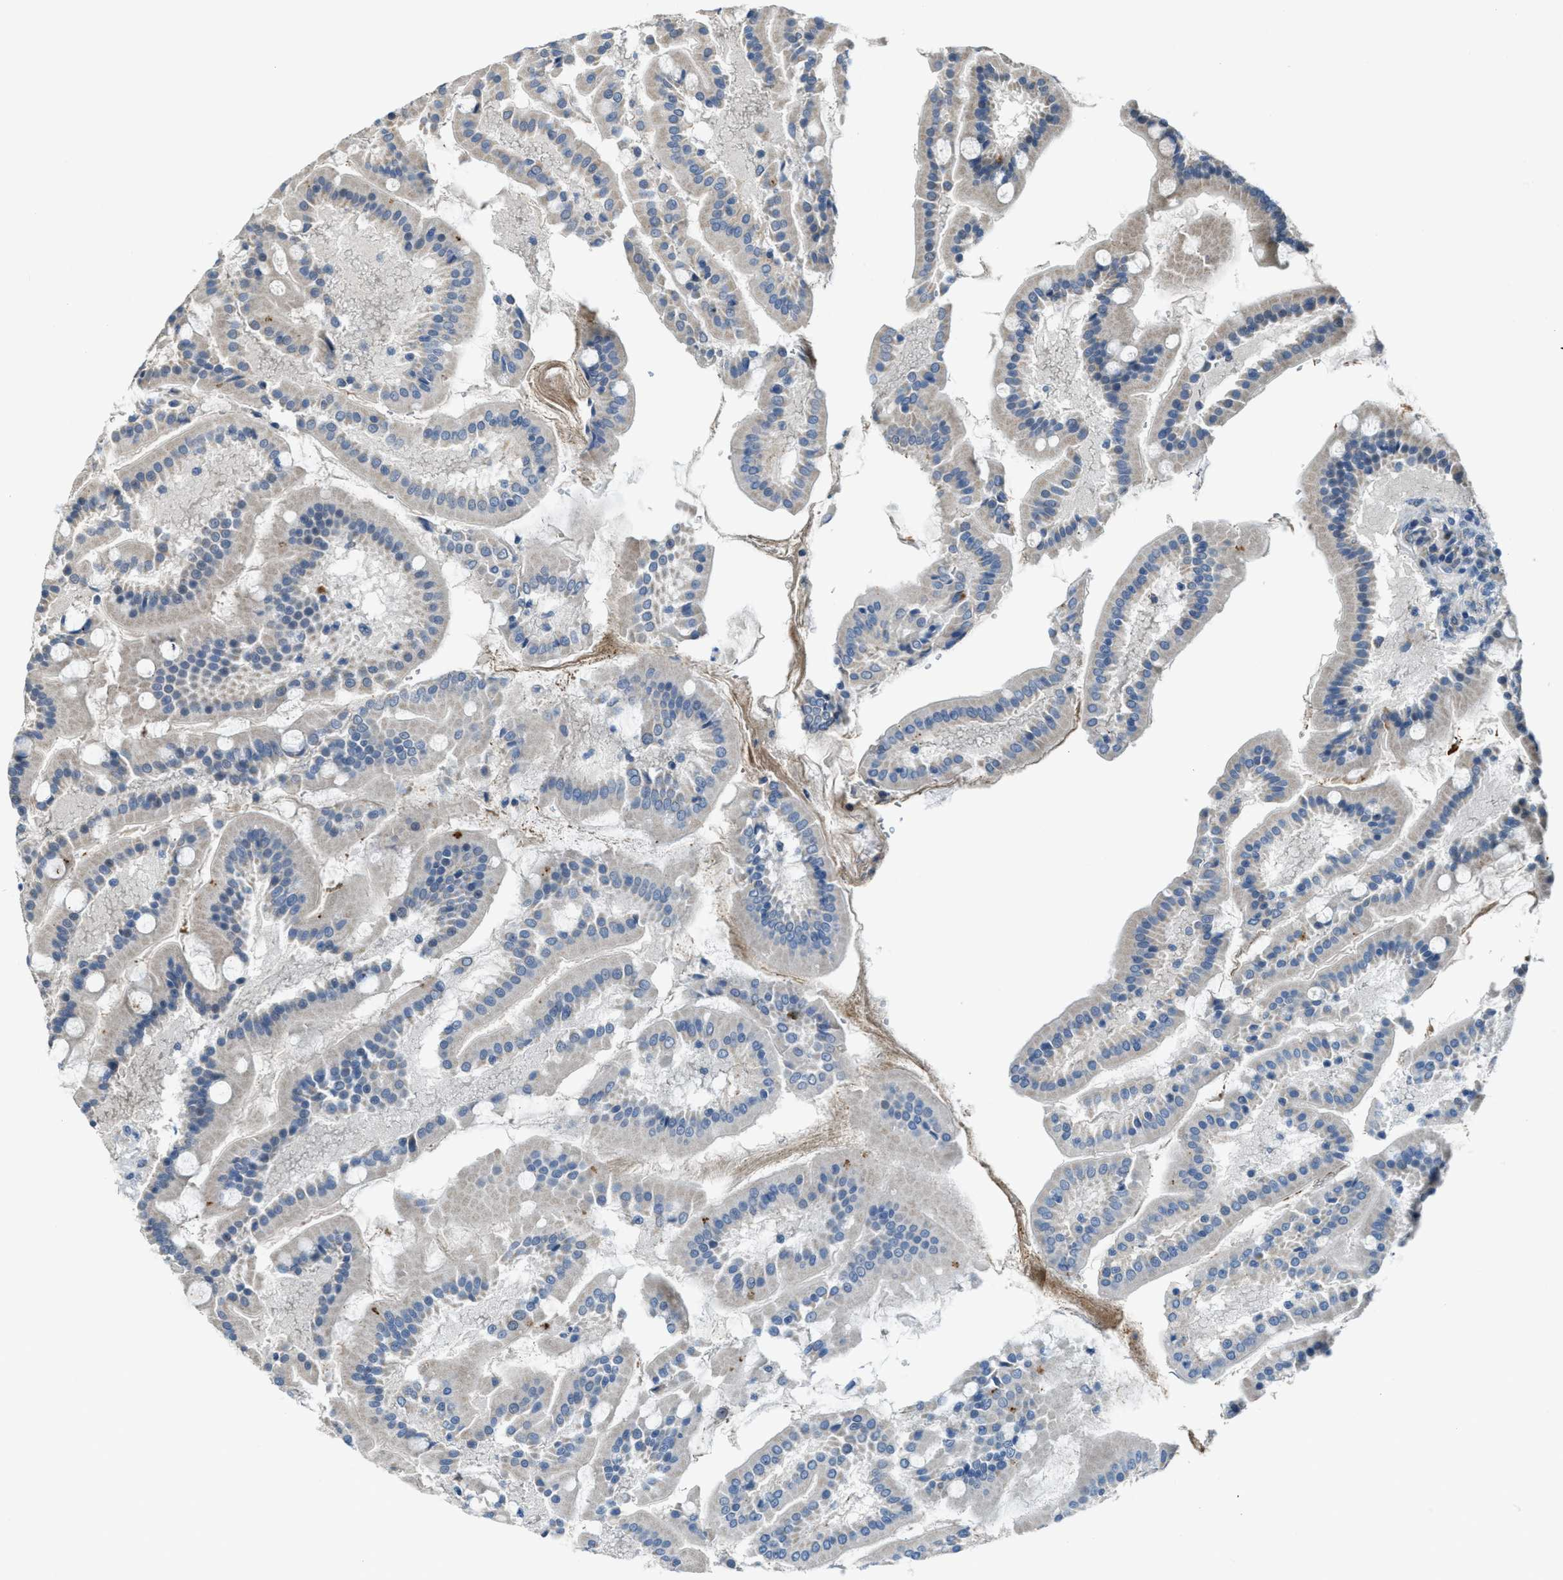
{"staining": {"intensity": "moderate", "quantity": "25%-75%", "location": "cytoplasmic/membranous"}, "tissue": "duodenum", "cell_type": "Glandular cells", "image_type": "normal", "snomed": [{"axis": "morphology", "description": "Normal tissue, NOS"}, {"axis": "topography", "description": "Duodenum"}], "caption": "The photomicrograph demonstrates a brown stain indicating the presence of a protein in the cytoplasmic/membranous of glandular cells in duodenum.", "gene": "CDON", "patient": {"sex": "male", "age": 50}}